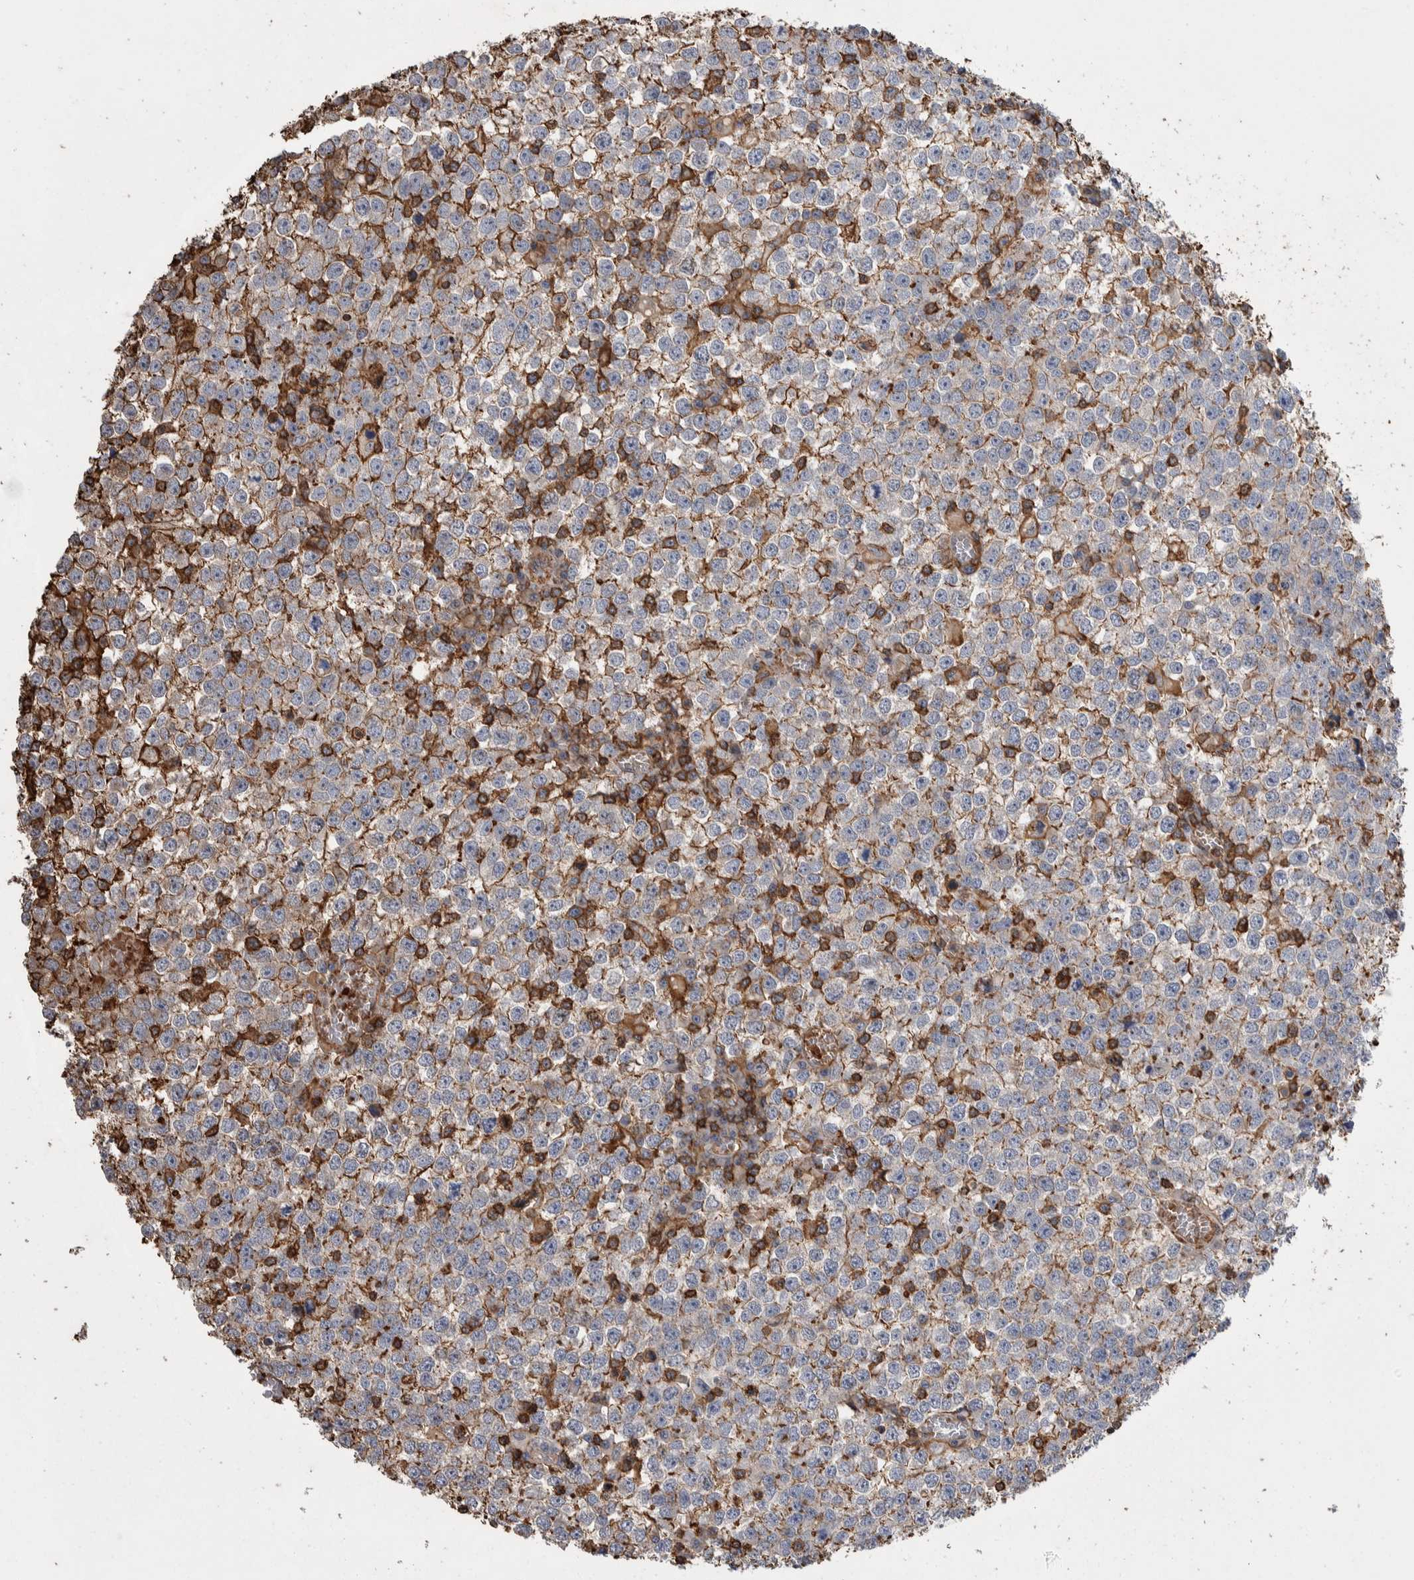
{"staining": {"intensity": "weak", "quantity": "25%-75%", "location": "cytoplasmic/membranous"}, "tissue": "testis cancer", "cell_type": "Tumor cells", "image_type": "cancer", "snomed": [{"axis": "morphology", "description": "Seminoma, NOS"}, {"axis": "topography", "description": "Testis"}], "caption": "IHC of seminoma (testis) exhibits low levels of weak cytoplasmic/membranous positivity in approximately 25%-75% of tumor cells.", "gene": "ENPP2", "patient": {"sex": "male", "age": 65}}